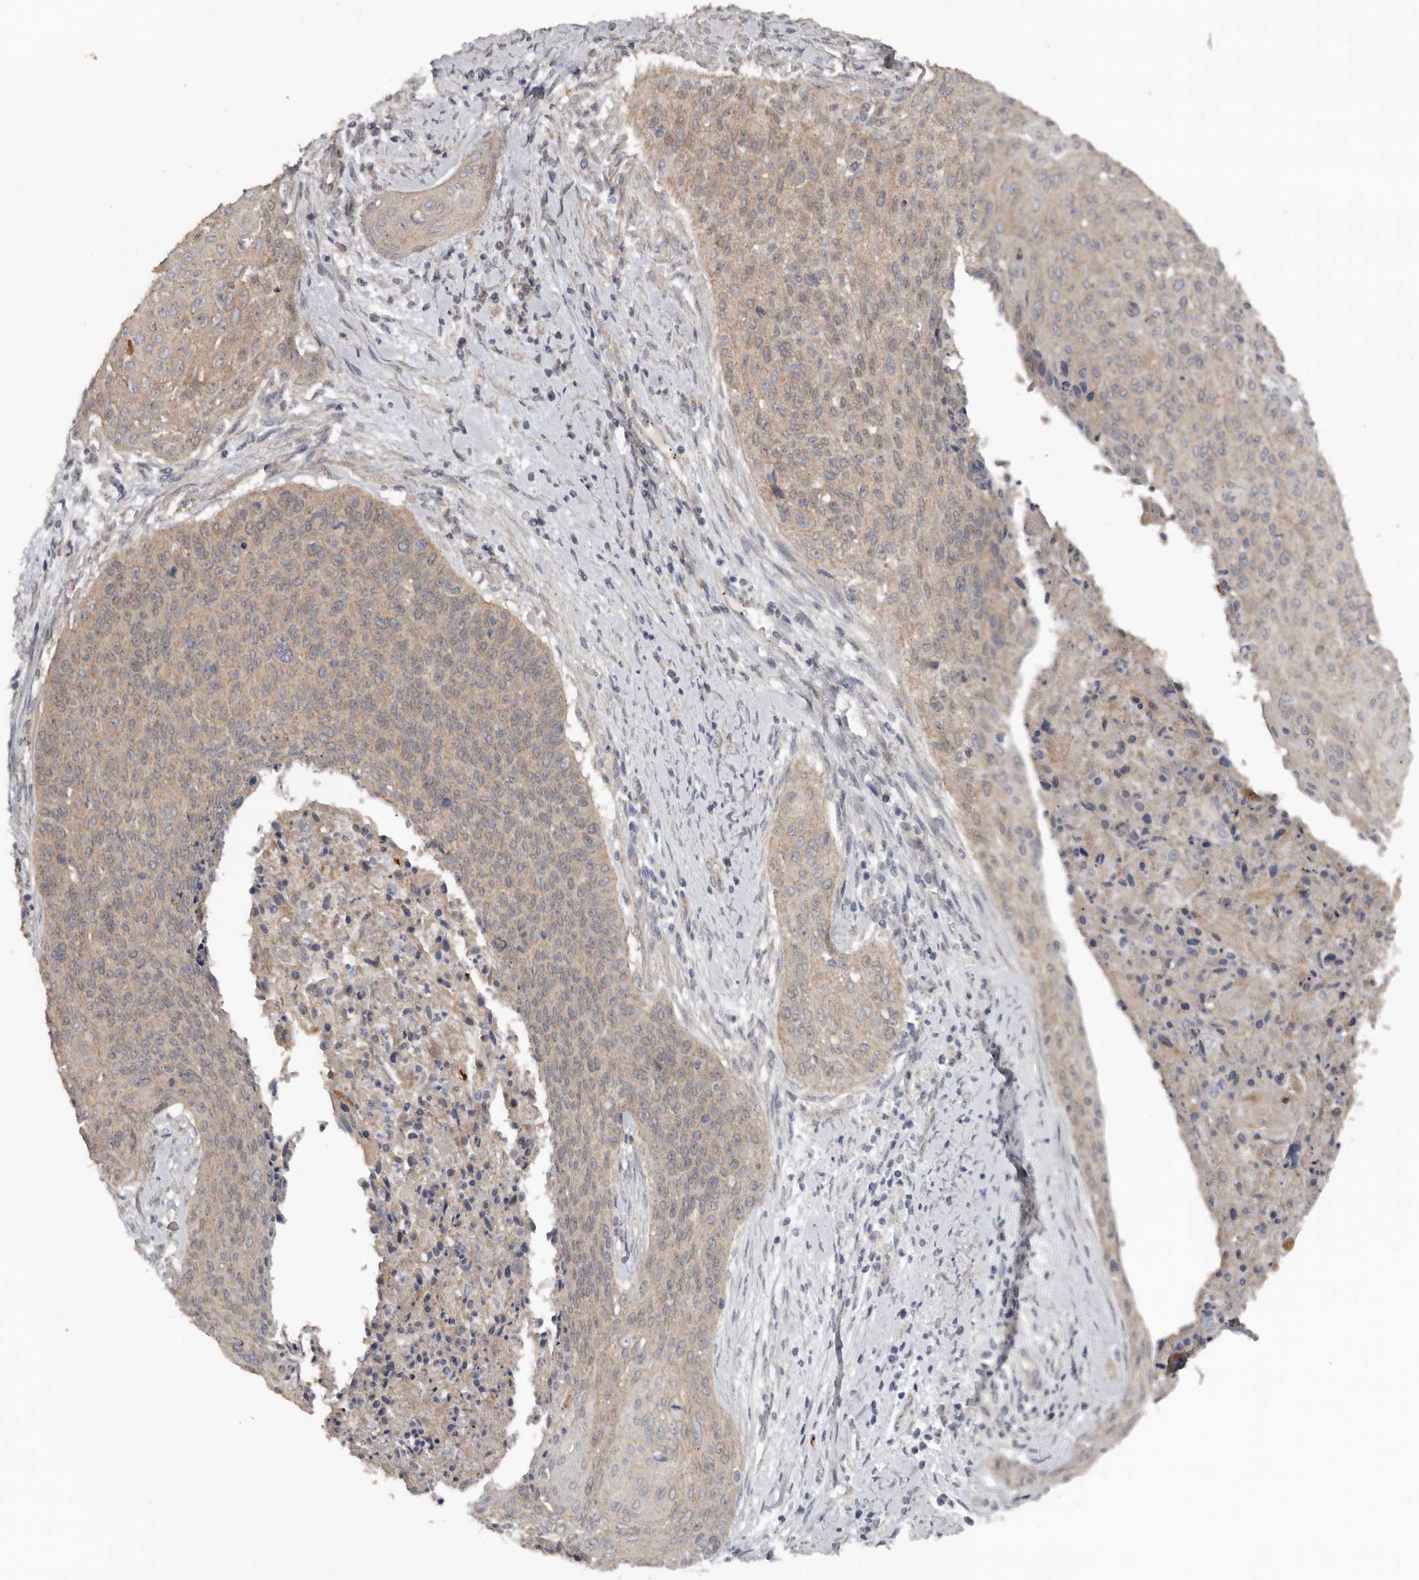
{"staining": {"intensity": "weak", "quantity": "25%-75%", "location": "cytoplasmic/membranous"}, "tissue": "cervical cancer", "cell_type": "Tumor cells", "image_type": "cancer", "snomed": [{"axis": "morphology", "description": "Squamous cell carcinoma, NOS"}, {"axis": "topography", "description": "Cervix"}], "caption": "Cervical cancer (squamous cell carcinoma) stained for a protein displays weak cytoplasmic/membranous positivity in tumor cells.", "gene": "HYAL4", "patient": {"sex": "female", "age": 55}}